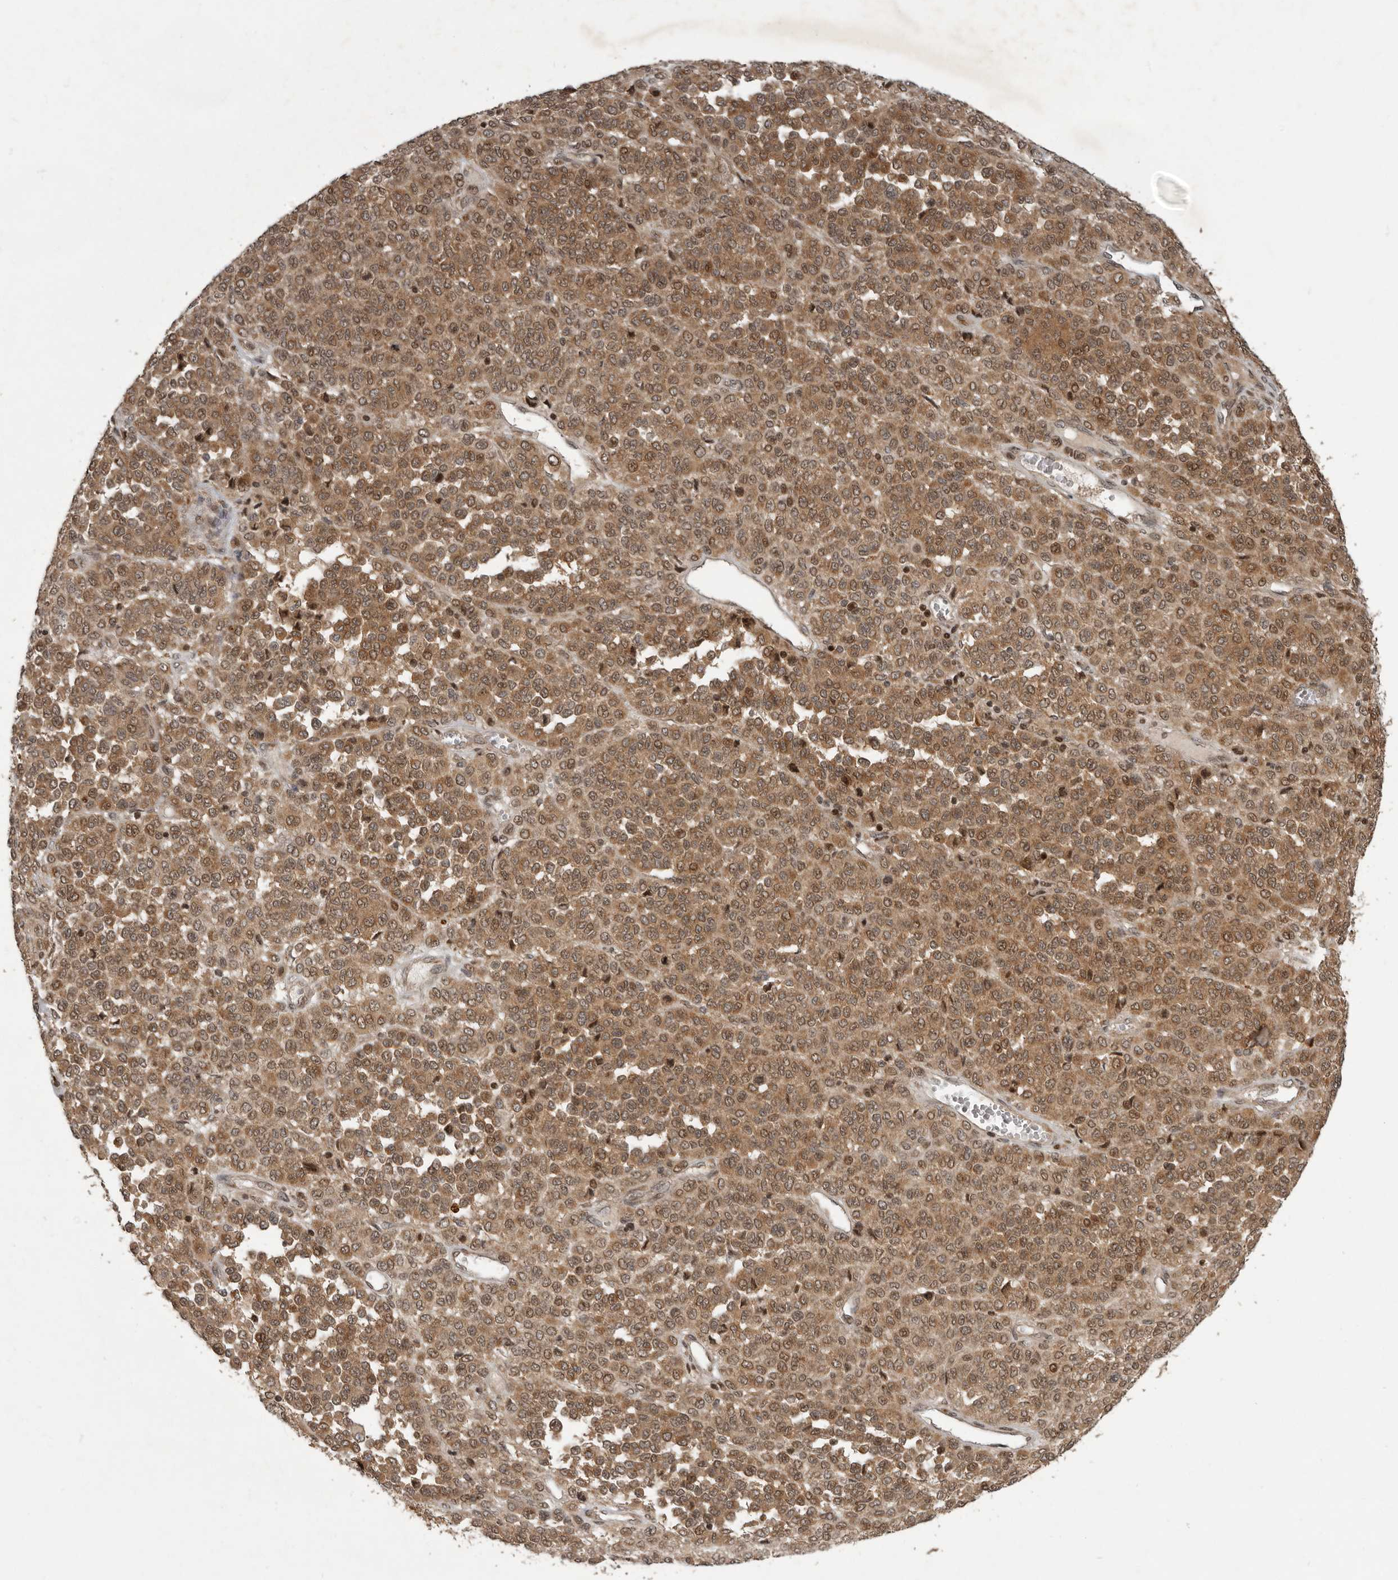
{"staining": {"intensity": "moderate", "quantity": ">75%", "location": "cytoplasmic/membranous,nuclear"}, "tissue": "melanoma", "cell_type": "Tumor cells", "image_type": "cancer", "snomed": [{"axis": "morphology", "description": "Malignant melanoma, Metastatic site"}, {"axis": "topography", "description": "Pancreas"}], "caption": "High-magnification brightfield microscopy of melanoma stained with DAB (brown) and counterstained with hematoxylin (blue). tumor cells exhibit moderate cytoplasmic/membranous and nuclear positivity is appreciated in approximately>75% of cells. (DAB (3,3'-diaminobenzidine) IHC, brown staining for protein, blue staining for nuclei).", "gene": "RABIF", "patient": {"sex": "female", "age": 30}}